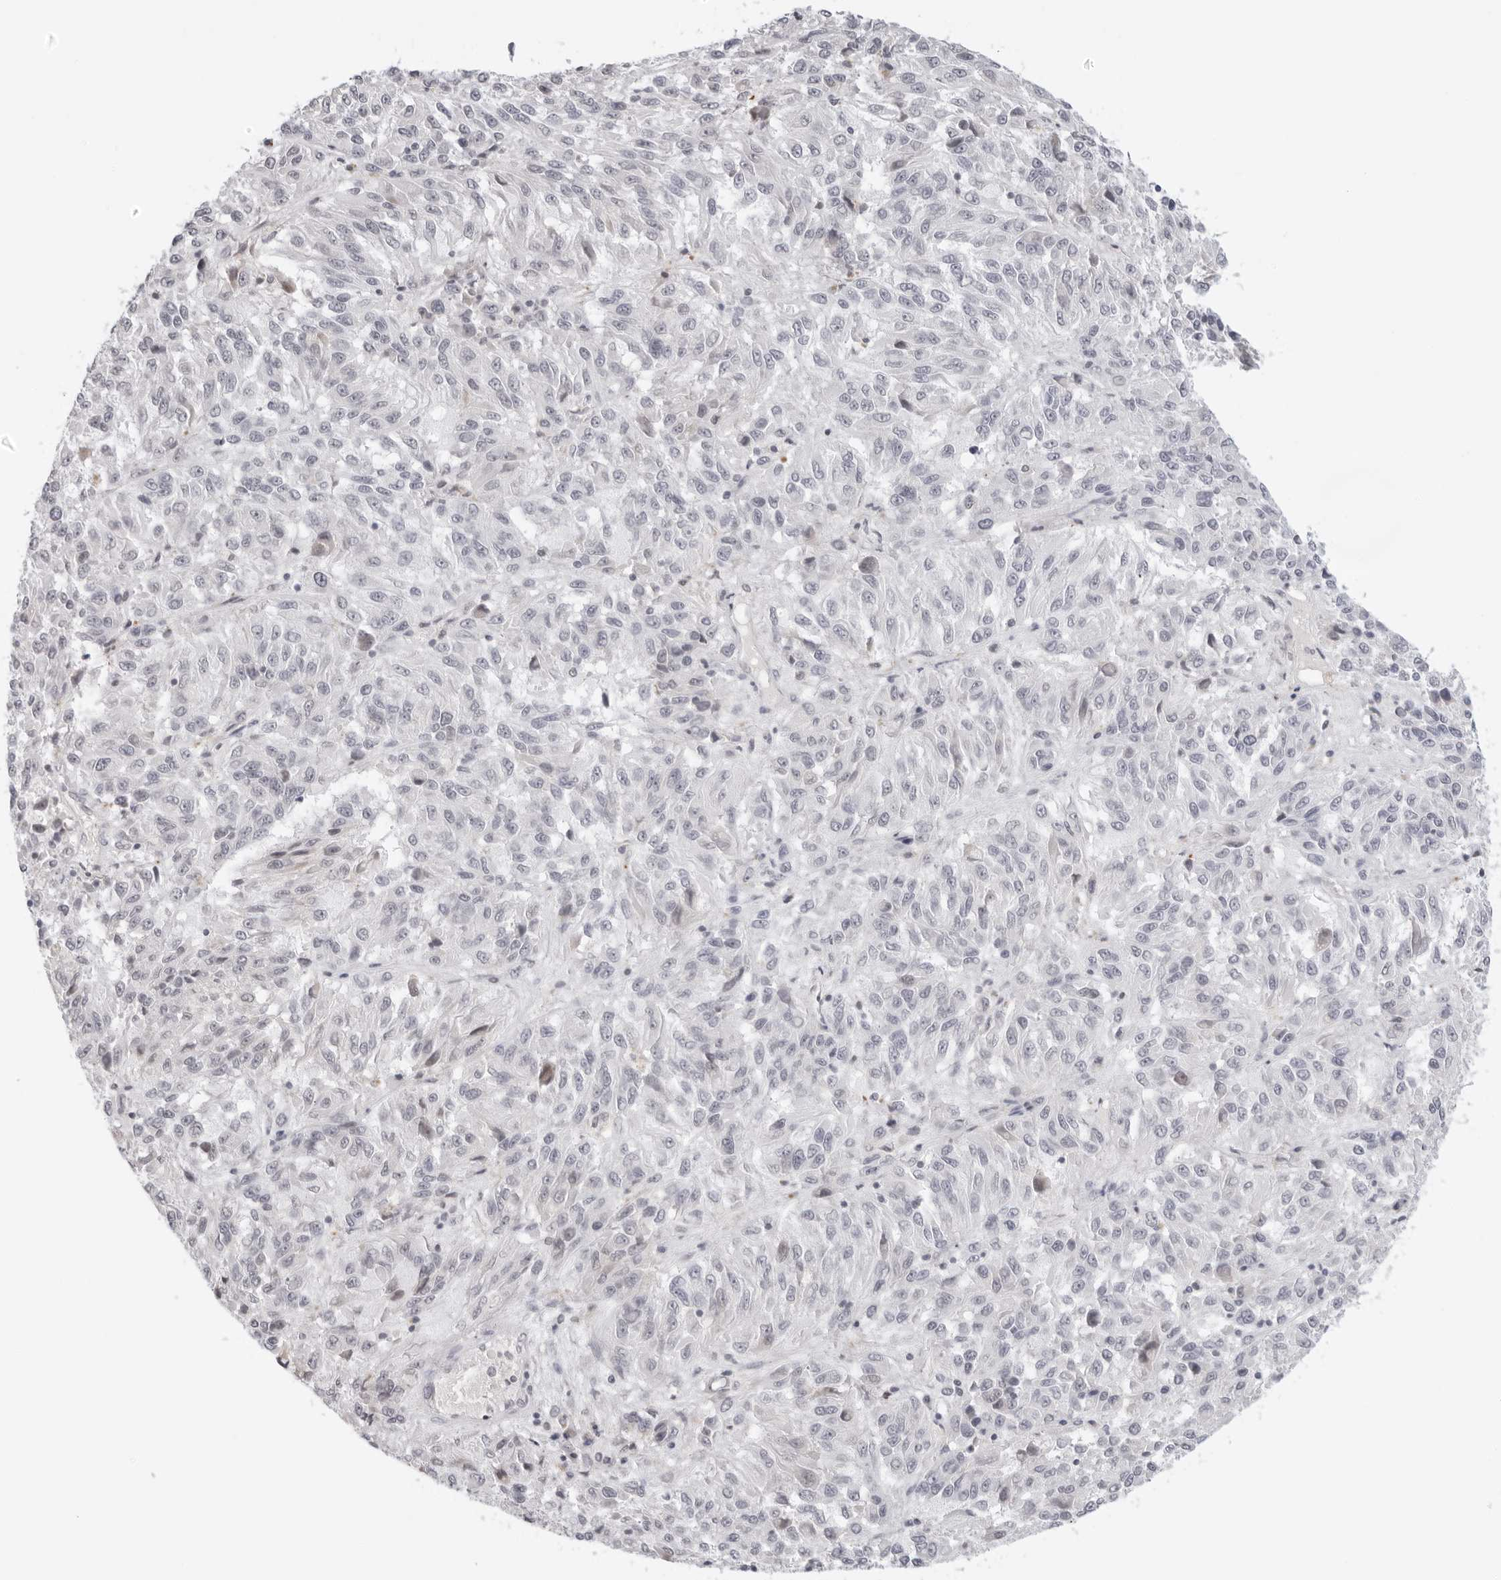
{"staining": {"intensity": "negative", "quantity": "none", "location": "none"}, "tissue": "melanoma", "cell_type": "Tumor cells", "image_type": "cancer", "snomed": [{"axis": "morphology", "description": "Malignant melanoma, Metastatic site"}, {"axis": "topography", "description": "Lung"}], "caption": "Immunohistochemistry histopathology image of neoplastic tissue: human melanoma stained with DAB exhibits no significant protein positivity in tumor cells.", "gene": "MSH6", "patient": {"sex": "male", "age": 64}}